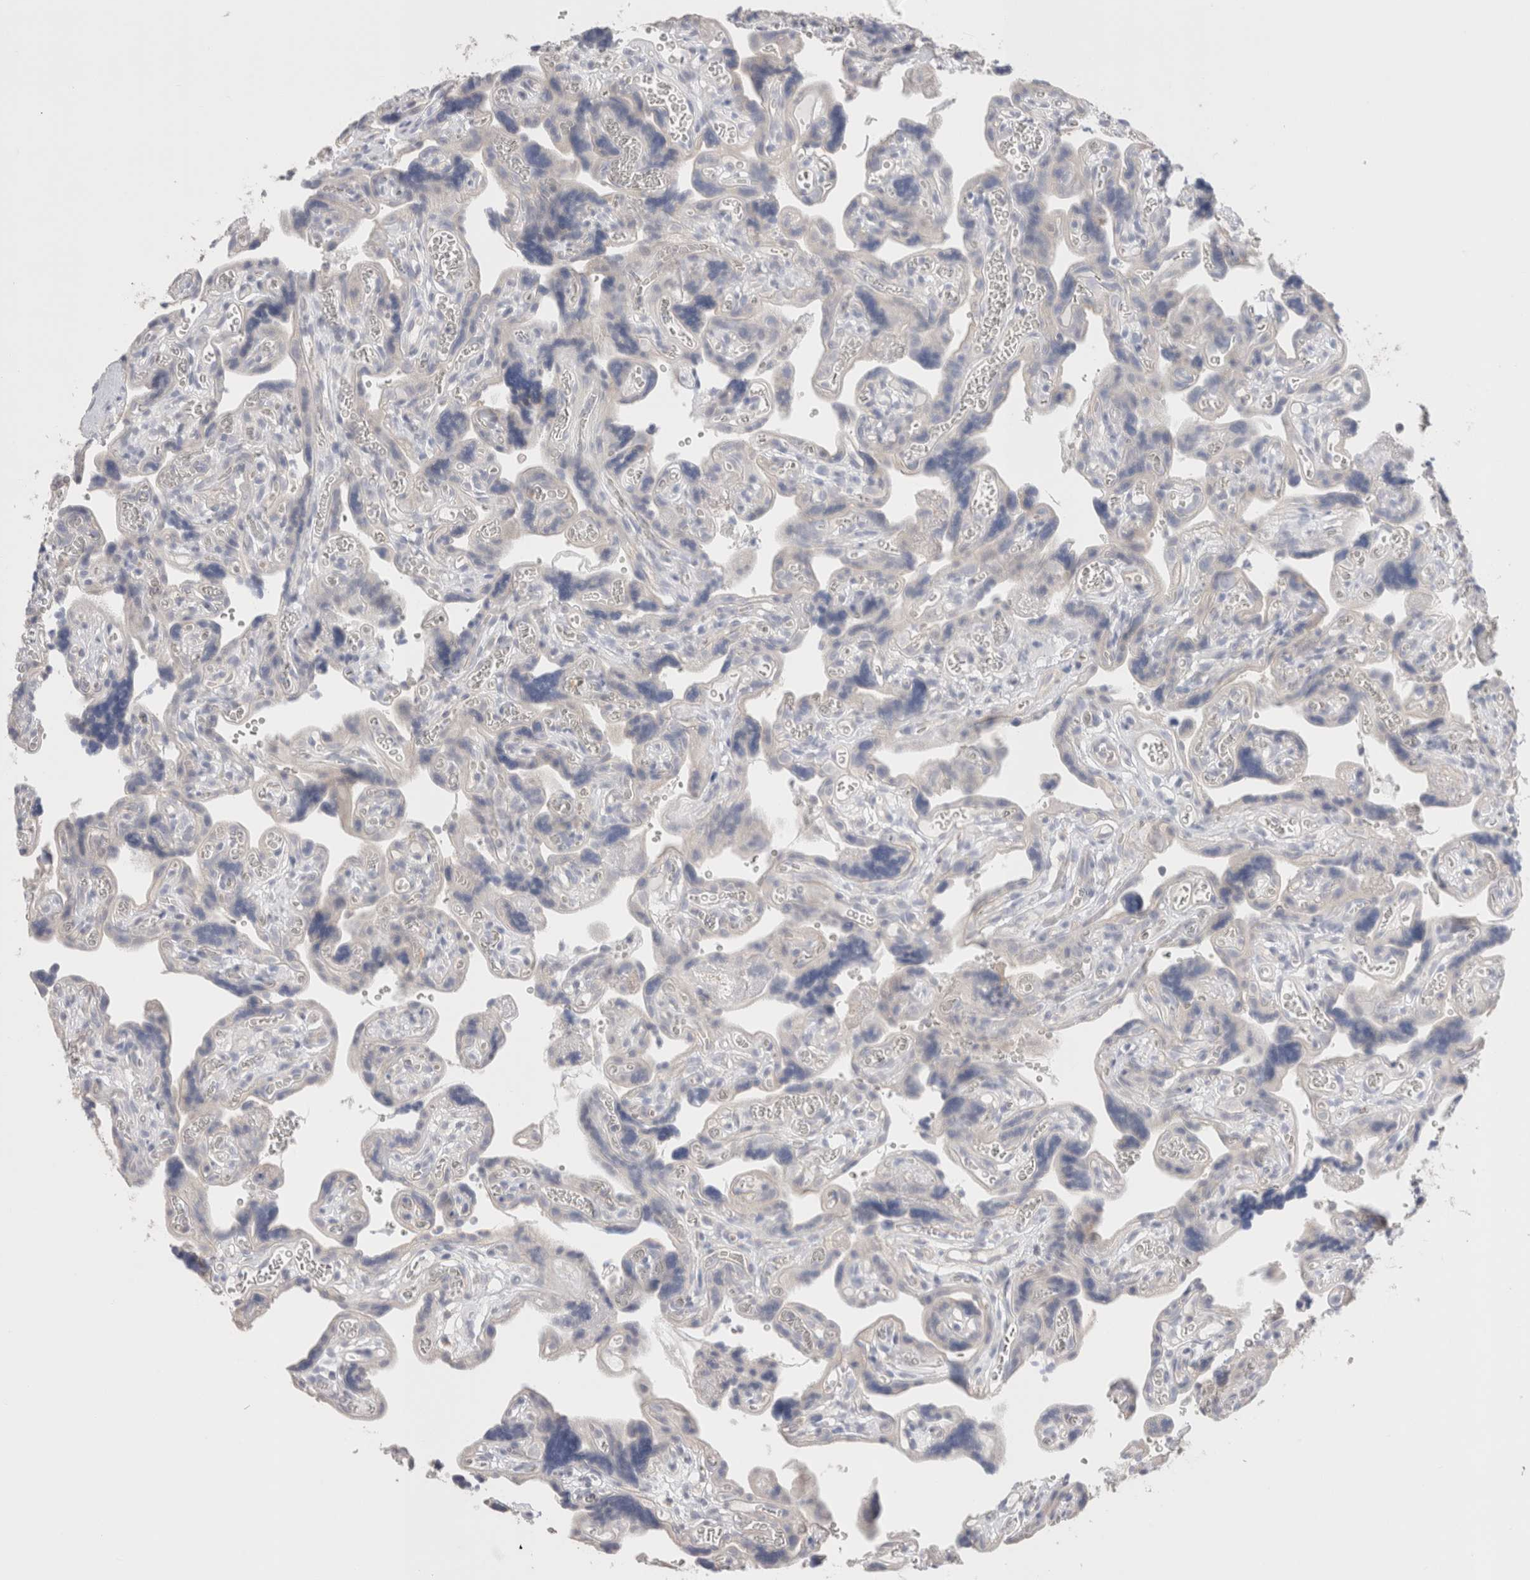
{"staining": {"intensity": "weak", "quantity": "<25%", "location": "cytoplasmic/membranous"}, "tissue": "placenta", "cell_type": "Trophoblastic cells", "image_type": "normal", "snomed": [{"axis": "morphology", "description": "Normal tissue, NOS"}, {"axis": "topography", "description": "Placenta"}], "caption": "A high-resolution image shows IHC staining of normal placenta, which exhibits no significant positivity in trophoblastic cells. (Stains: DAB immunohistochemistry (IHC) with hematoxylin counter stain, Microscopy: brightfield microscopy at high magnification).", "gene": "DMD", "patient": {"sex": "female", "age": 30}}